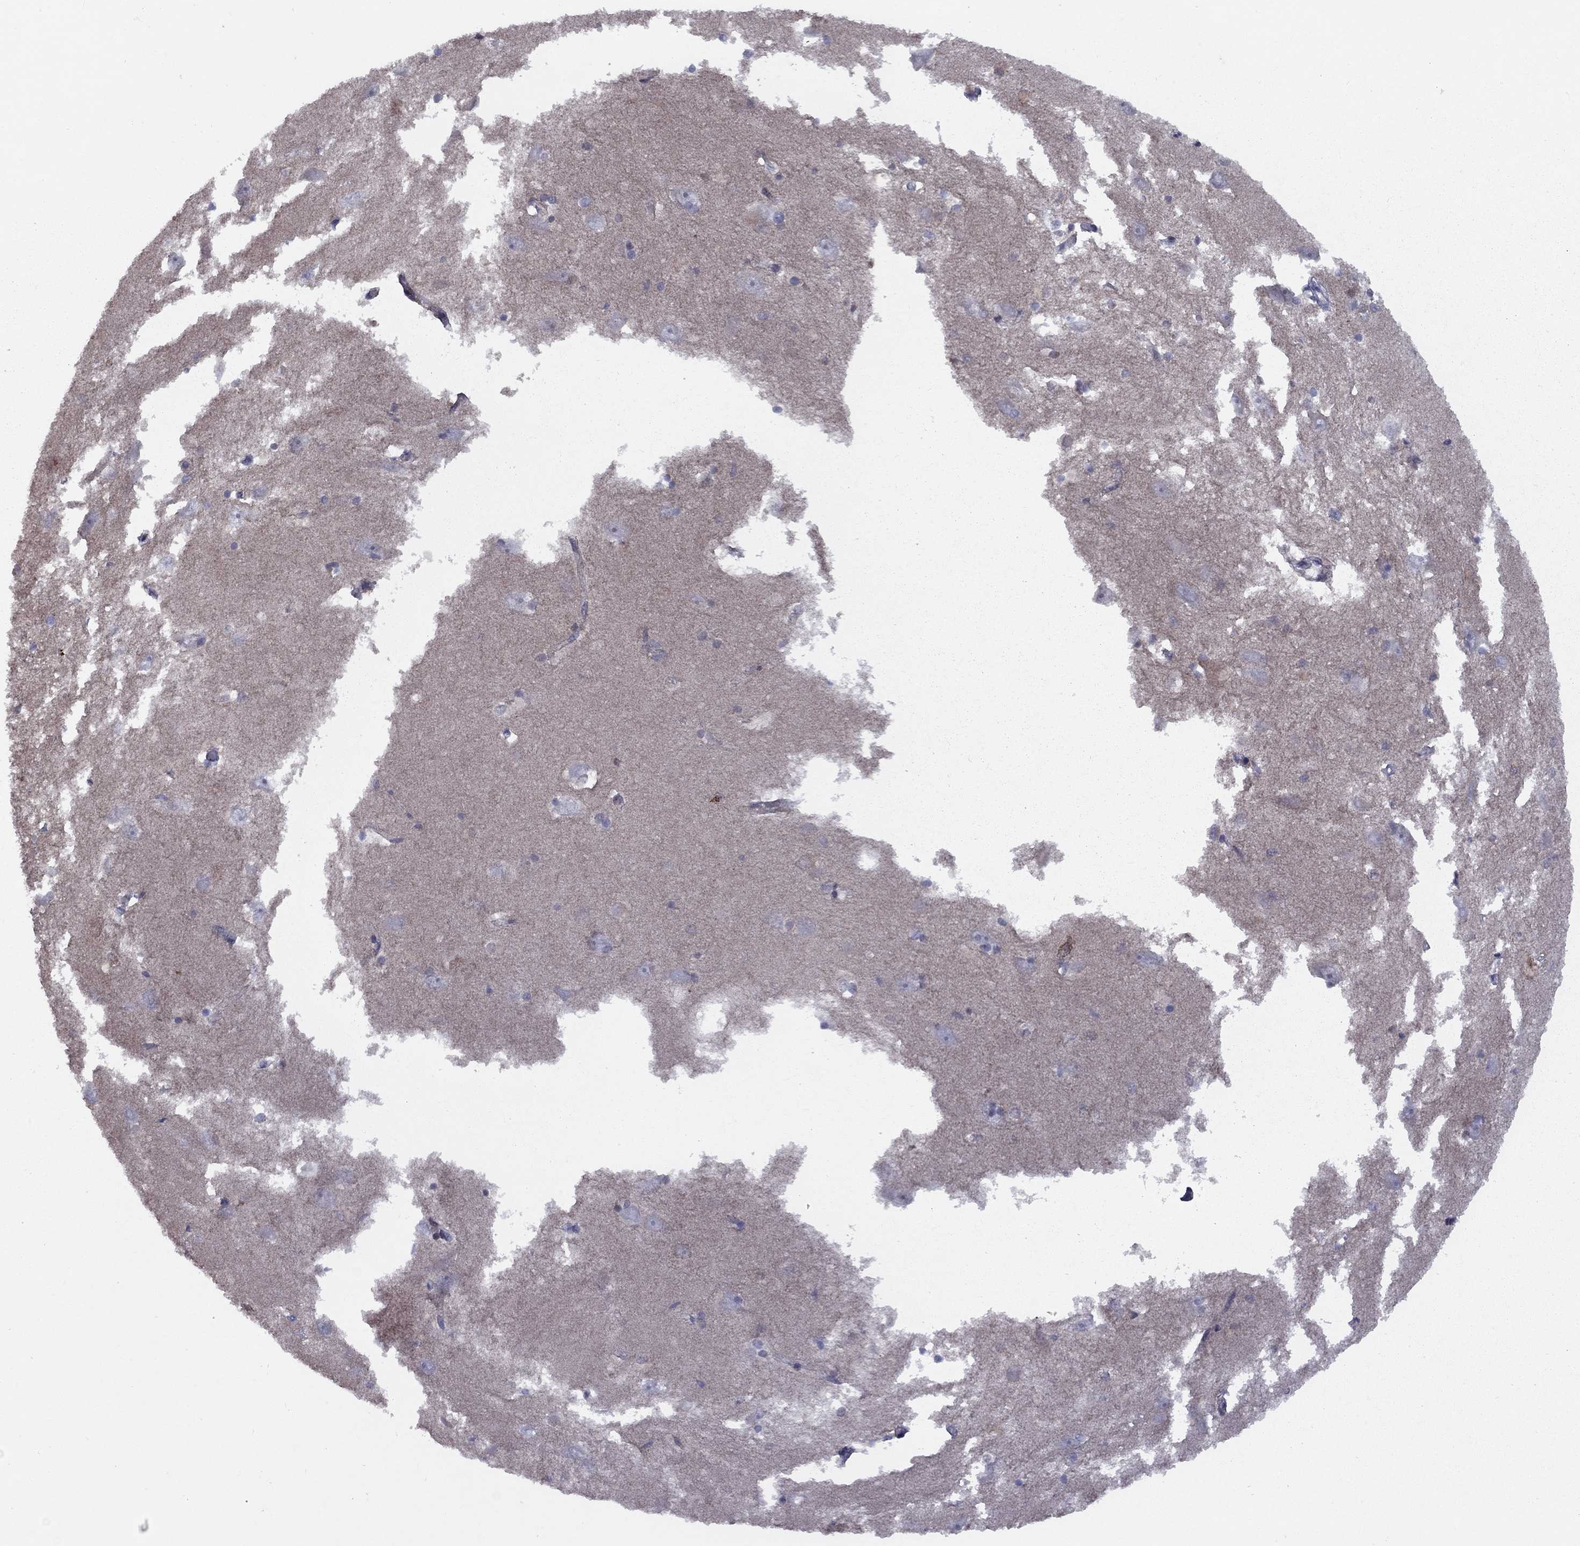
{"staining": {"intensity": "negative", "quantity": "none", "location": "none"}, "tissue": "hippocampus", "cell_type": "Glial cells", "image_type": "normal", "snomed": [{"axis": "morphology", "description": "Normal tissue, NOS"}, {"axis": "topography", "description": "Lateral ventricle wall"}, {"axis": "topography", "description": "Hippocampus"}], "caption": "Glial cells are negative for protein expression in normal human hippocampus. Brightfield microscopy of immunohistochemistry (IHC) stained with DAB (brown) and hematoxylin (blue), captured at high magnification.", "gene": "DUSP7", "patient": {"sex": "female", "age": 63}}